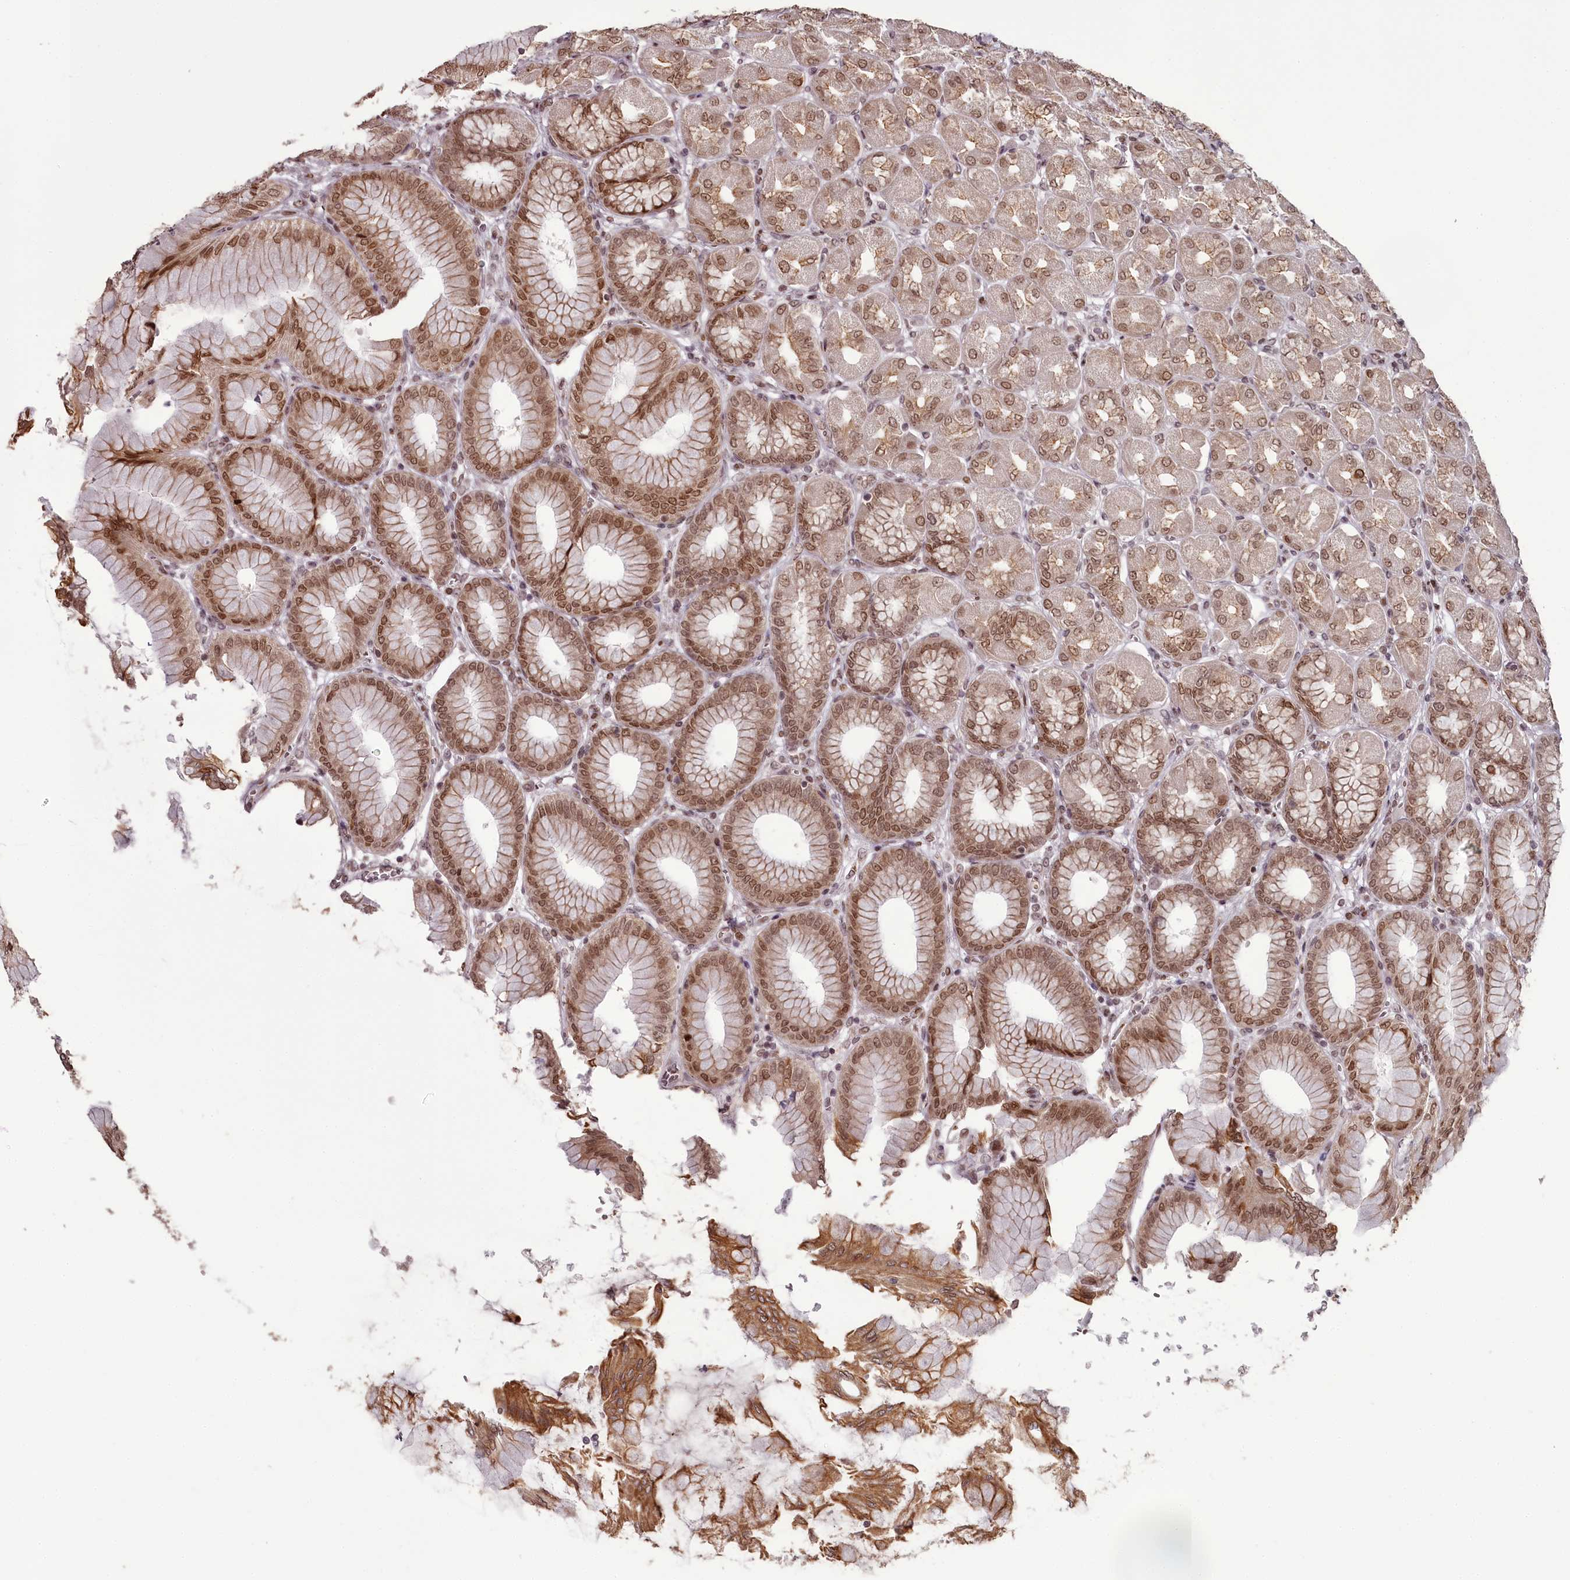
{"staining": {"intensity": "strong", "quantity": ">75%", "location": "nuclear"}, "tissue": "stomach", "cell_type": "Glandular cells", "image_type": "normal", "snomed": [{"axis": "morphology", "description": "Normal tissue, NOS"}, {"axis": "topography", "description": "Stomach, upper"}], "caption": "Immunohistochemistry (IHC) of benign human stomach reveals high levels of strong nuclear expression in about >75% of glandular cells. (DAB = brown stain, brightfield microscopy at high magnification).", "gene": "THYN1", "patient": {"sex": "female", "age": 56}}